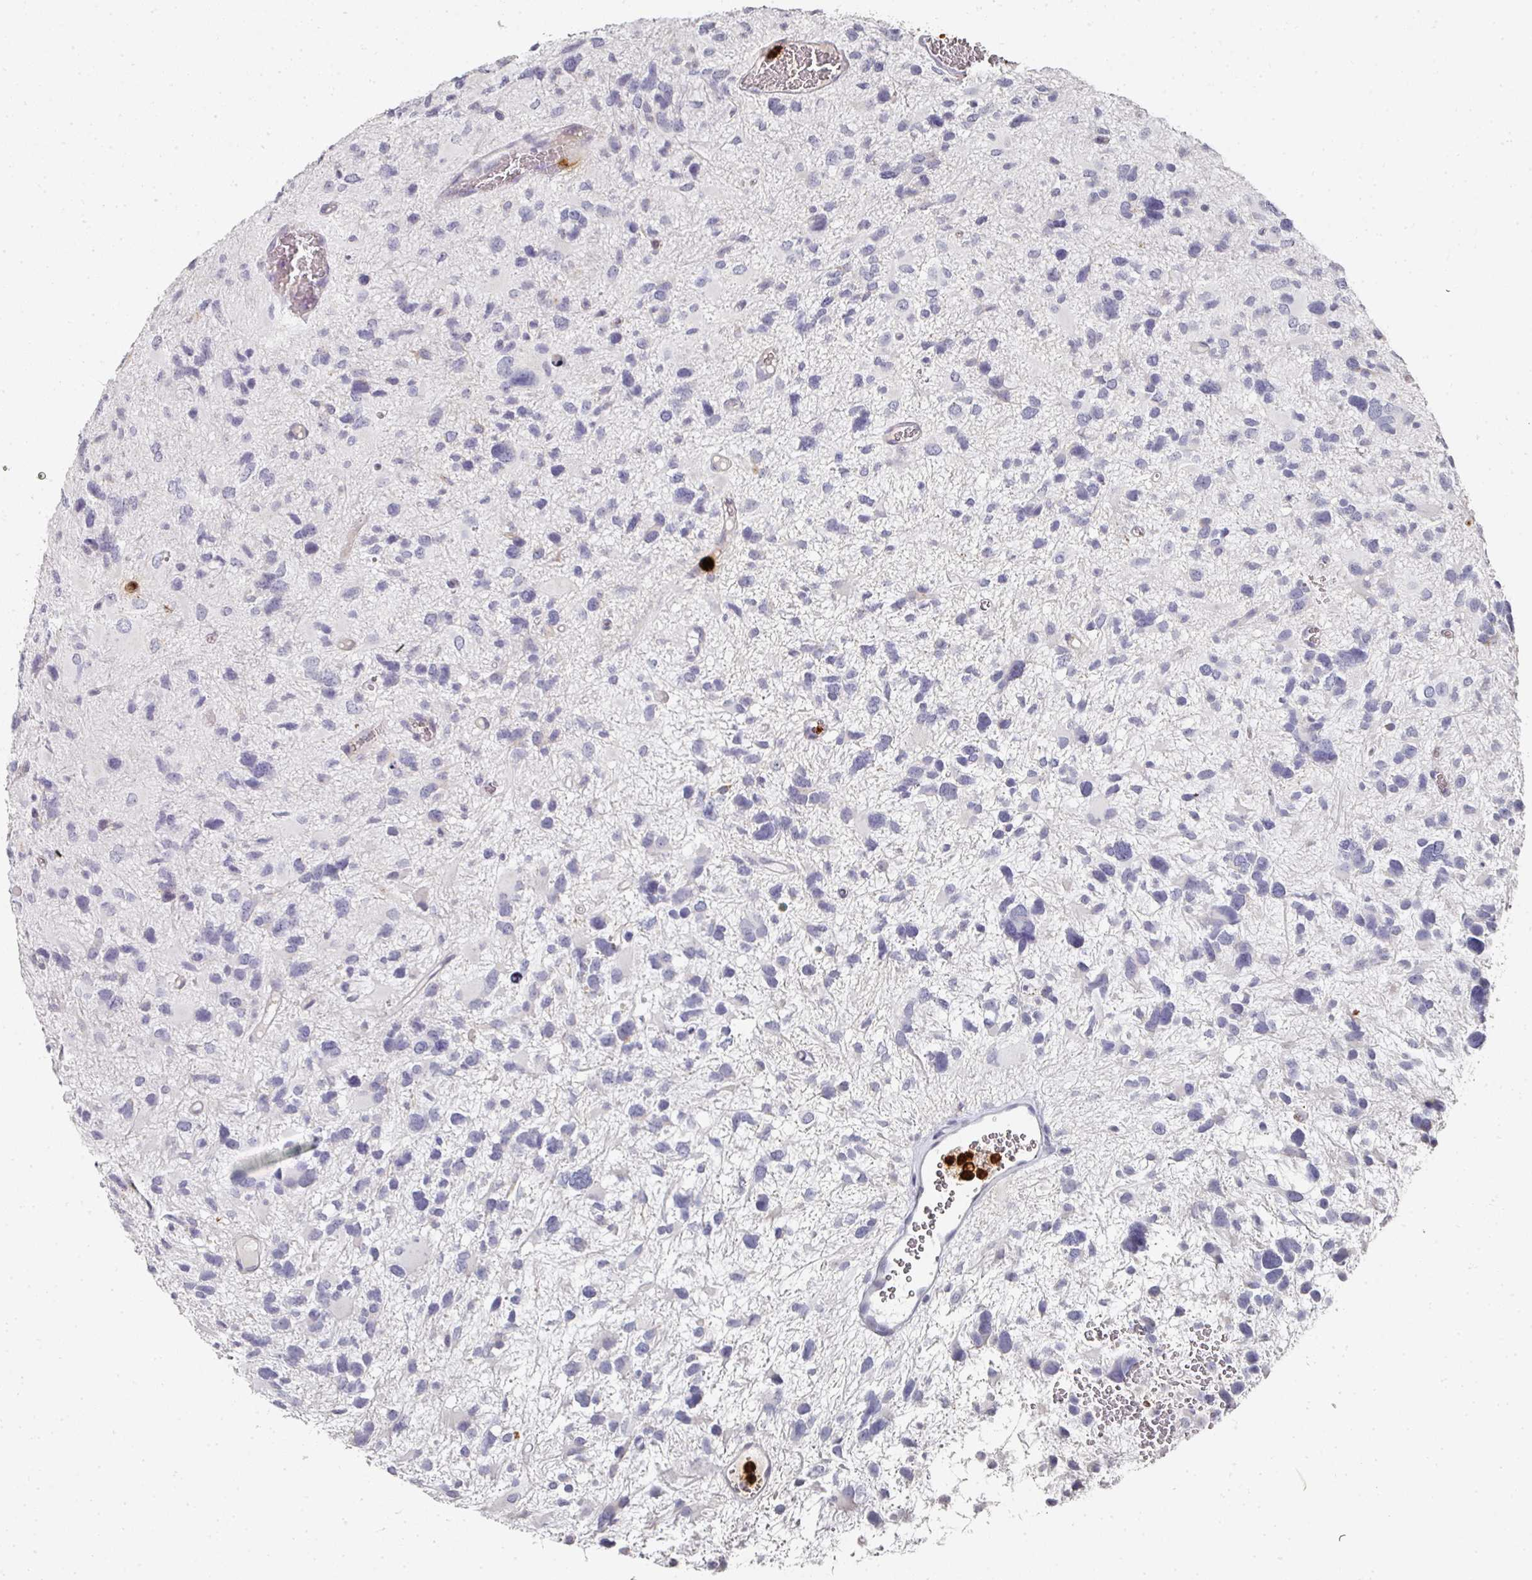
{"staining": {"intensity": "negative", "quantity": "none", "location": "none"}, "tissue": "glioma", "cell_type": "Tumor cells", "image_type": "cancer", "snomed": [{"axis": "morphology", "description": "Glioma, malignant, High grade"}, {"axis": "topography", "description": "Brain"}], "caption": "This is an immunohistochemistry (IHC) image of human glioma. There is no staining in tumor cells.", "gene": "CAMP", "patient": {"sex": "female", "age": 11}}